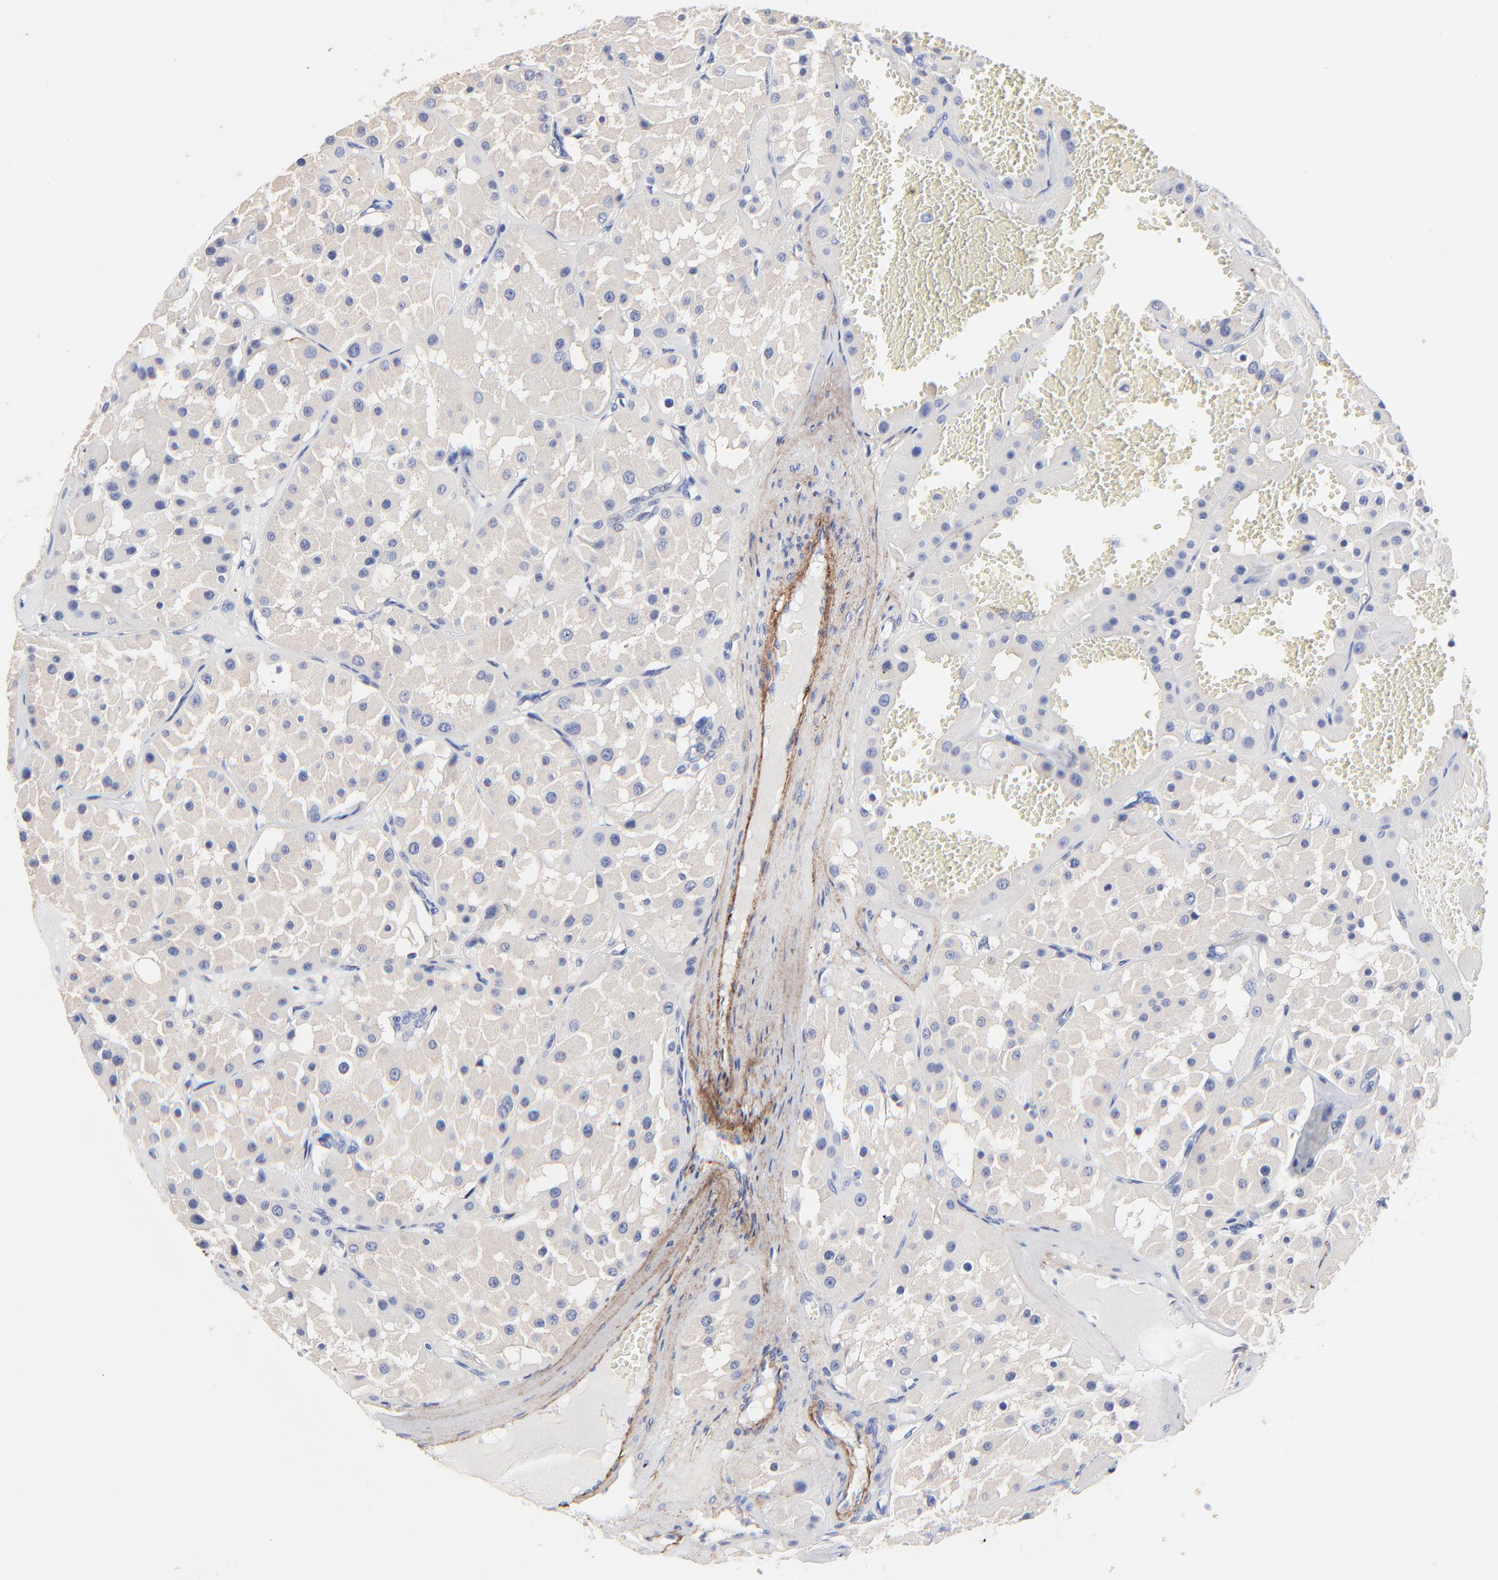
{"staining": {"intensity": "weak", "quantity": "<25%", "location": "cytoplasmic/membranous"}, "tissue": "renal cancer", "cell_type": "Tumor cells", "image_type": "cancer", "snomed": [{"axis": "morphology", "description": "Adenocarcinoma, uncertain malignant potential"}, {"axis": "topography", "description": "Kidney"}], "caption": "An immunohistochemistry (IHC) image of renal adenocarcinoma,  uncertain malignant potential is shown. There is no staining in tumor cells of renal adenocarcinoma,  uncertain malignant potential.", "gene": "FBLN2", "patient": {"sex": "male", "age": 63}}